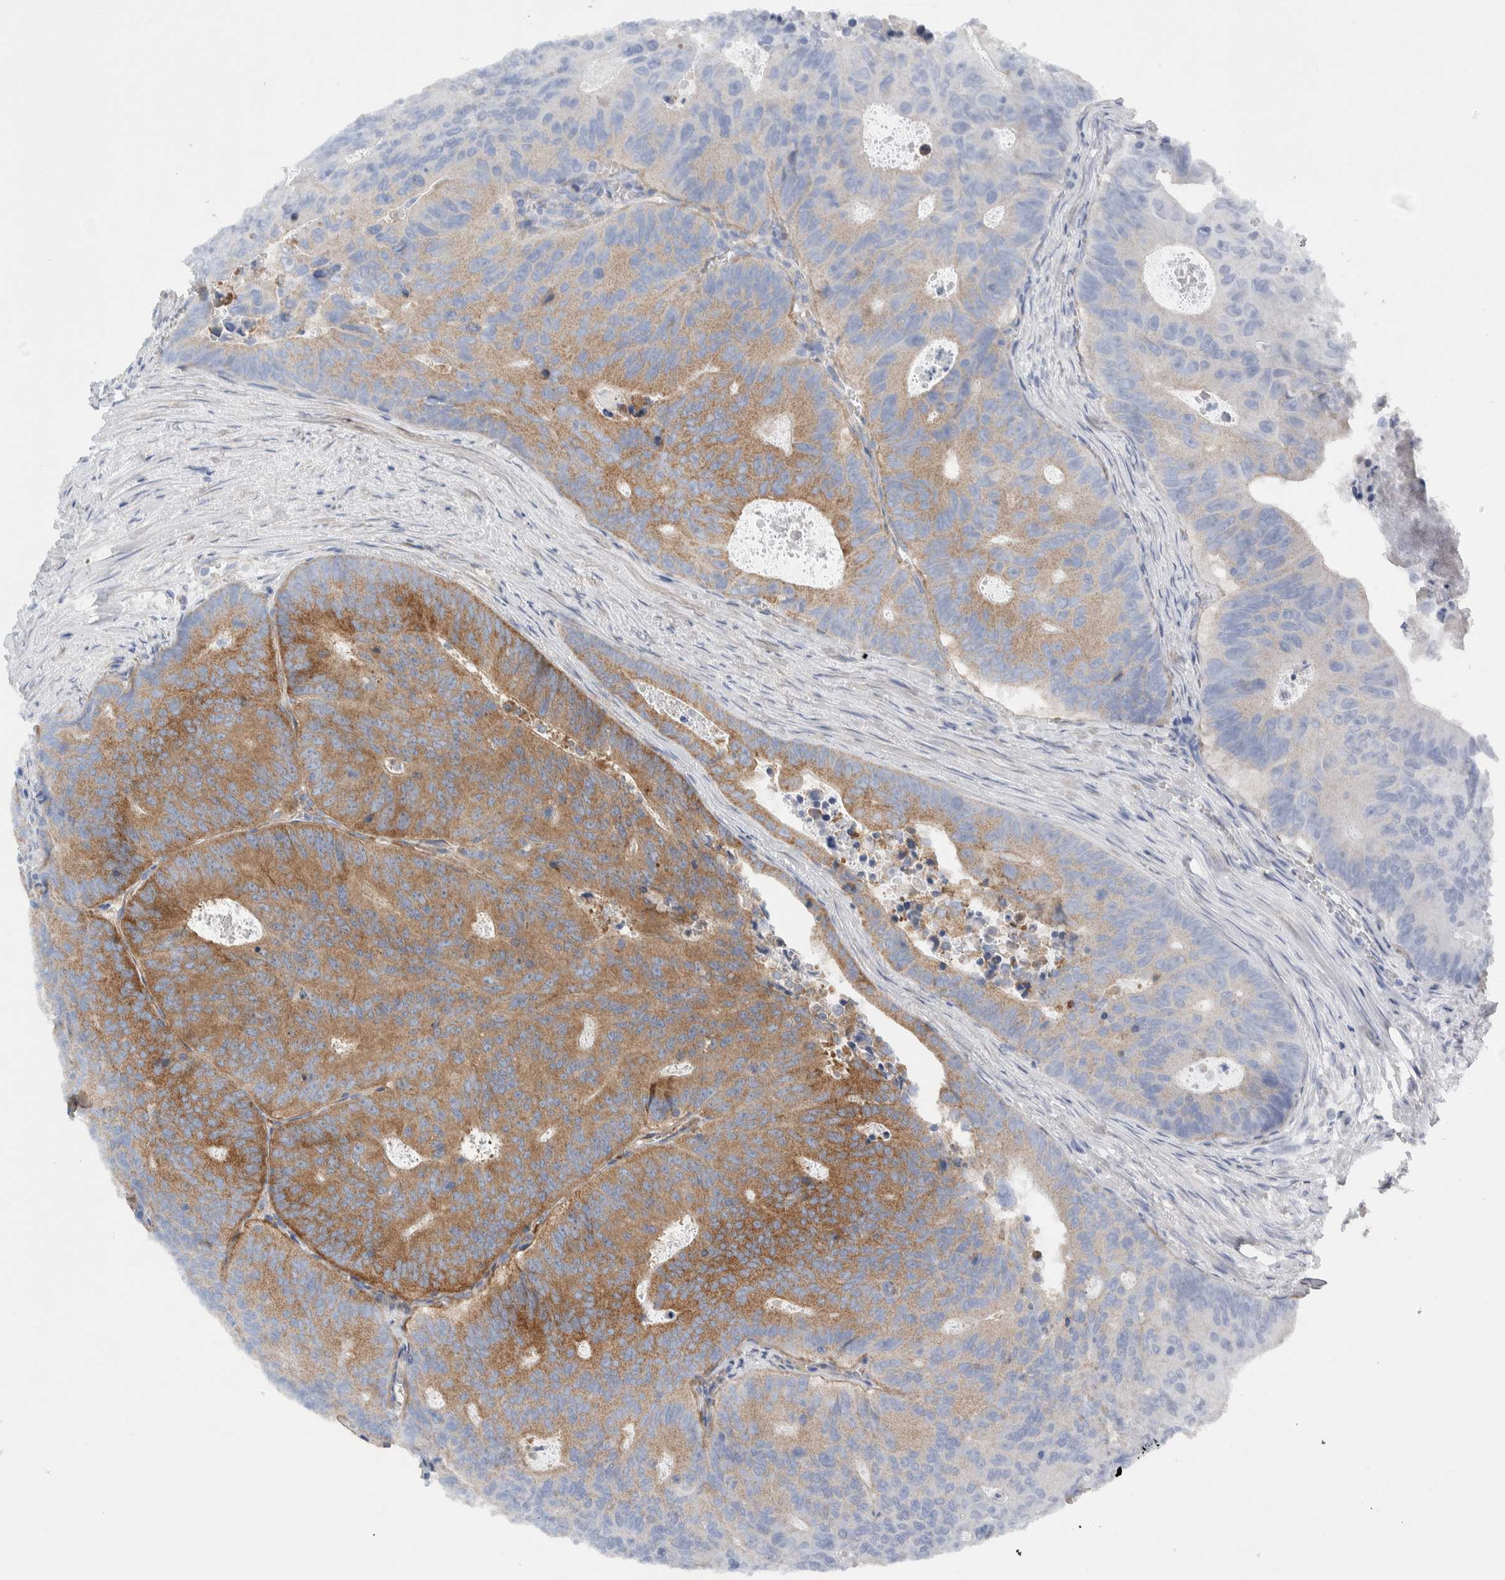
{"staining": {"intensity": "moderate", "quantity": "25%-75%", "location": "cytoplasmic/membranous"}, "tissue": "colorectal cancer", "cell_type": "Tumor cells", "image_type": "cancer", "snomed": [{"axis": "morphology", "description": "Adenocarcinoma, NOS"}, {"axis": "topography", "description": "Colon"}], "caption": "Human colorectal cancer (adenocarcinoma) stained with a brown dye displays moderate cytoplasmic/membranous positive expression in approximately 25%-75% of tumor cells.", "gene": "RACK1", "patient": {"sex": "male", "age": 87}}